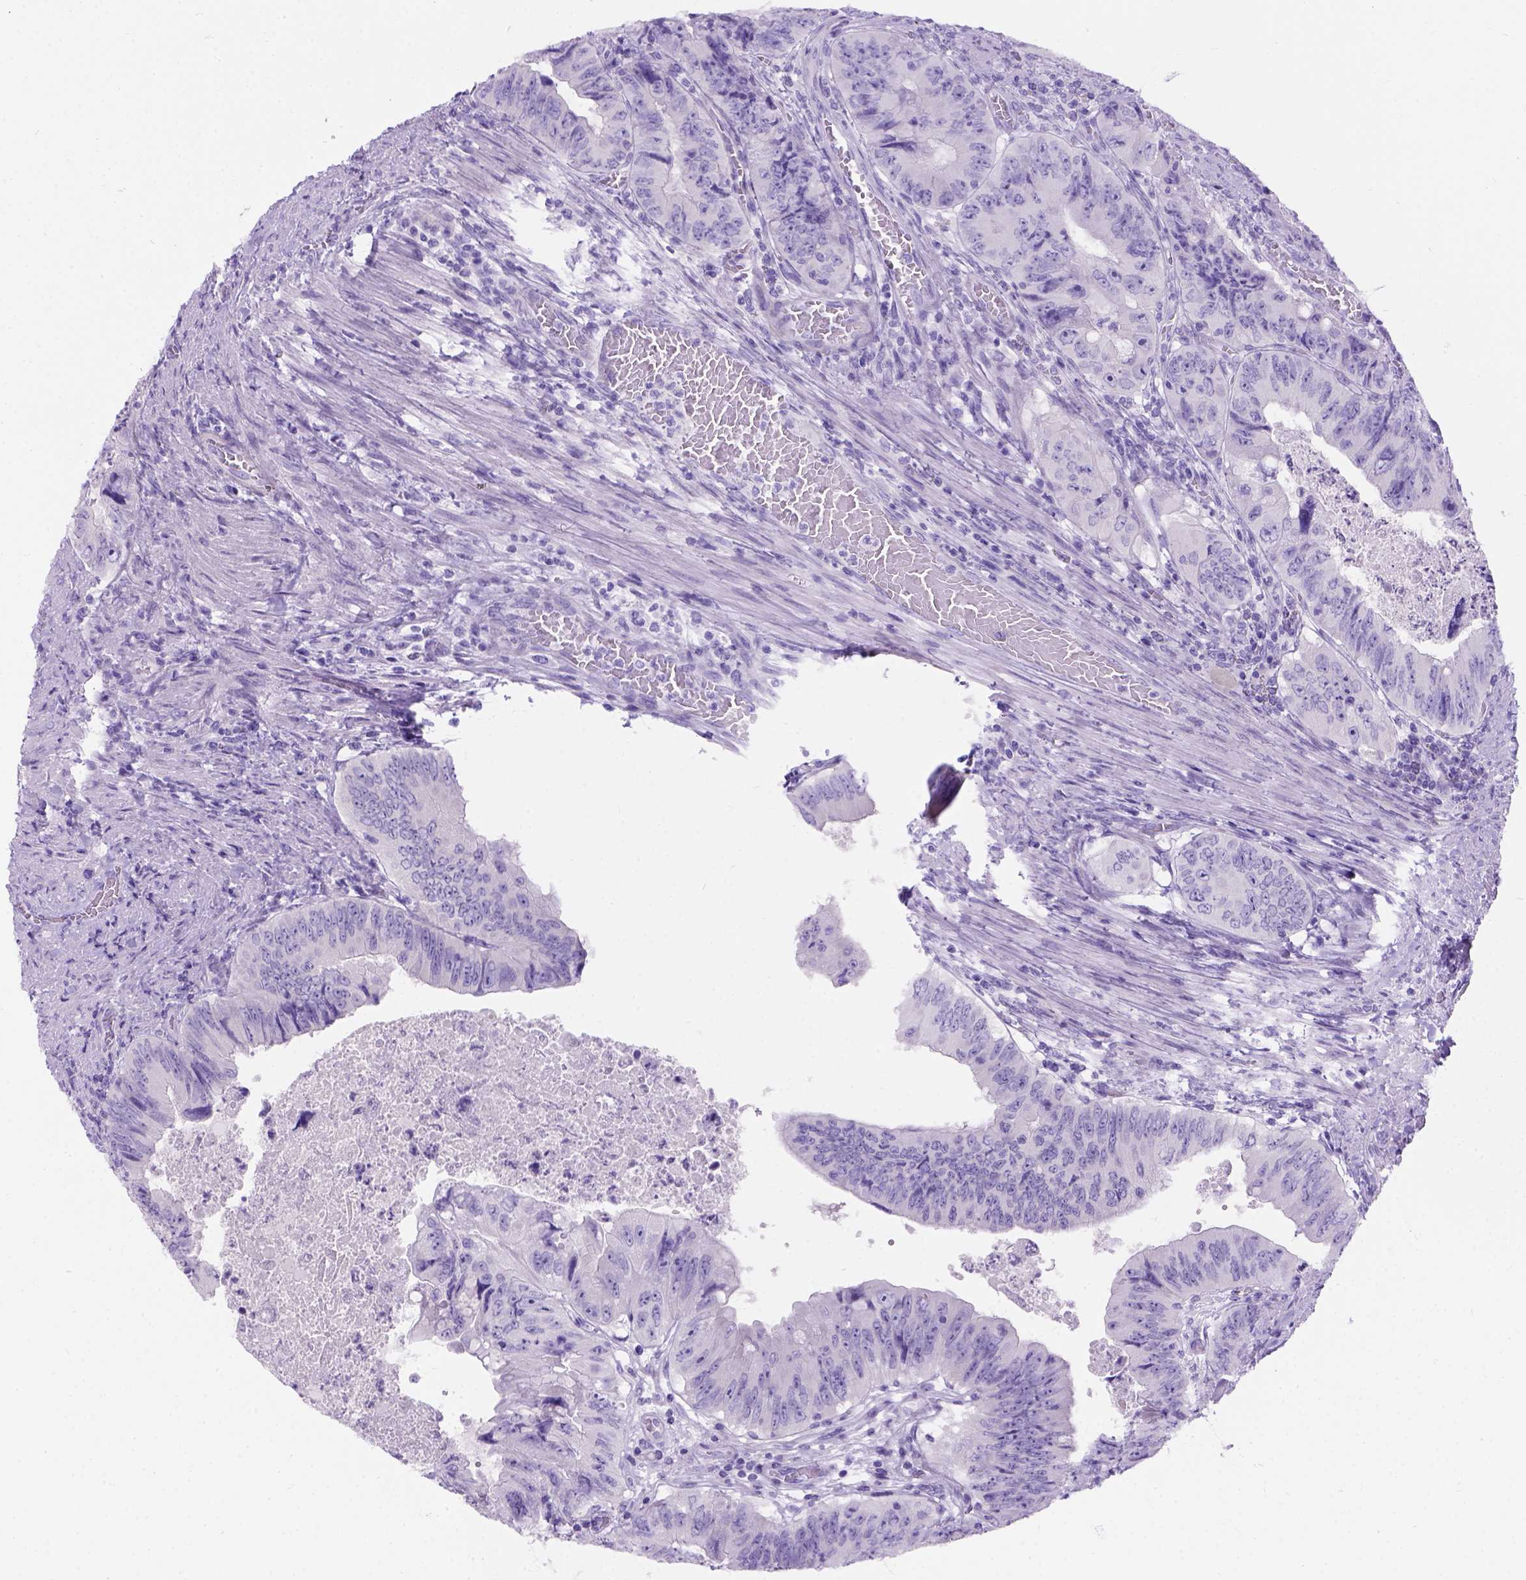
{"staining": {"intensity": "negative", "quantity": "none", "location": "none"}, "tissue": "colorectal cancer", "cell_type": "Tumor cells", "image_type": "cancer", "snomed": [{"axis": "morphology", "description": "Adenocarcinoma, NOS"}, {"axis": "topography", "description": "Colon"}], "caption": "Immunohistochemistry of human colorectal cancer displays no expression in tumor cells.", "gene": "C7orf57", "patient": {"sex": "female", "age": 84}}